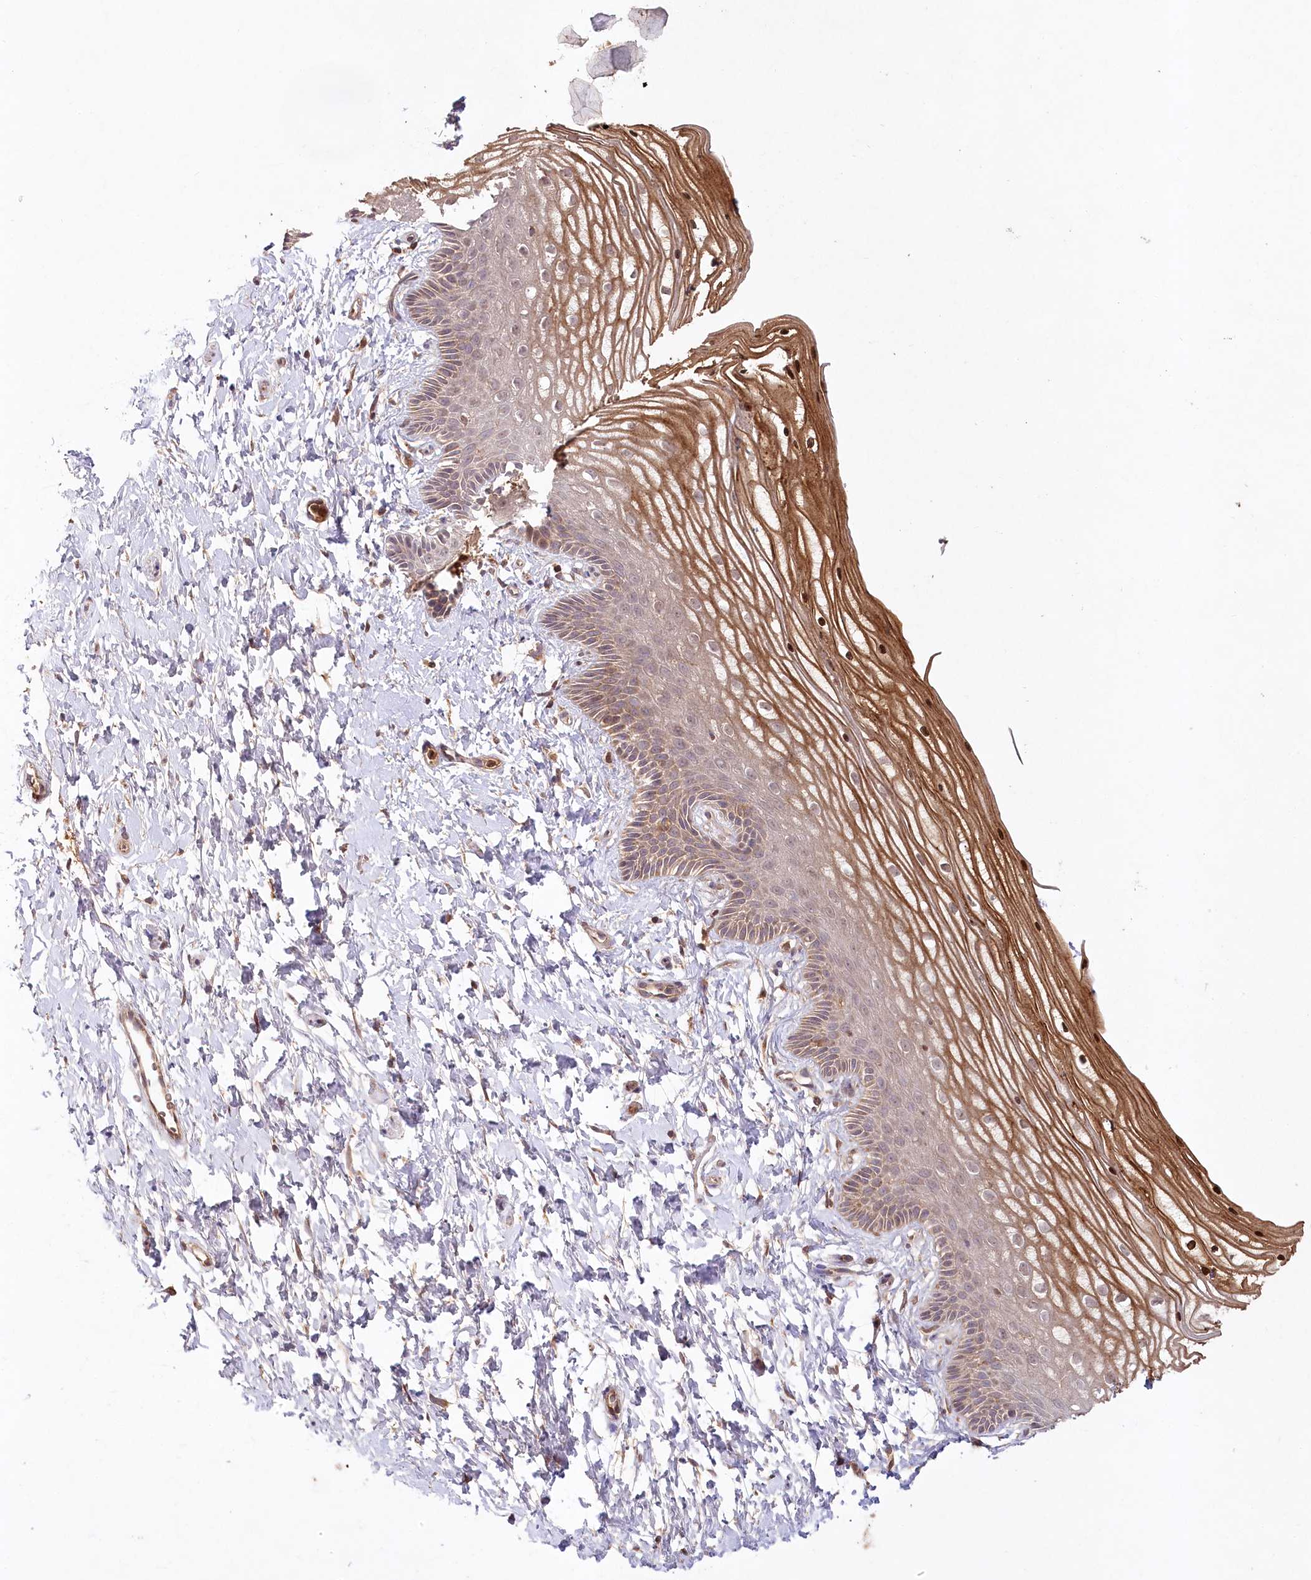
{"staining": {"intensity": "moderate", "quantity": ">75%", "location": "cytoplasmic/membranous"}, "tissue": "vagina", "cell_type": "Squamous epithelial cells", "image_type": "normal", "snomed": [{"axis": "morphology", "description": "Normal tissue, NOS"}, {"axis": "topography", "description": "Vagina"}, {"axis": "topography", "description": "Cervix"}], "caption": "DAB (3,3'-diaminobenzidine) immunohistochemical staining of normal human vagina displays moderate cytoplasmic/membranous protein expression in about >75% of squamous epithelial cells.", "gene": "IRAK1BP1", "patient": {"sex": "female", "age": 40}}